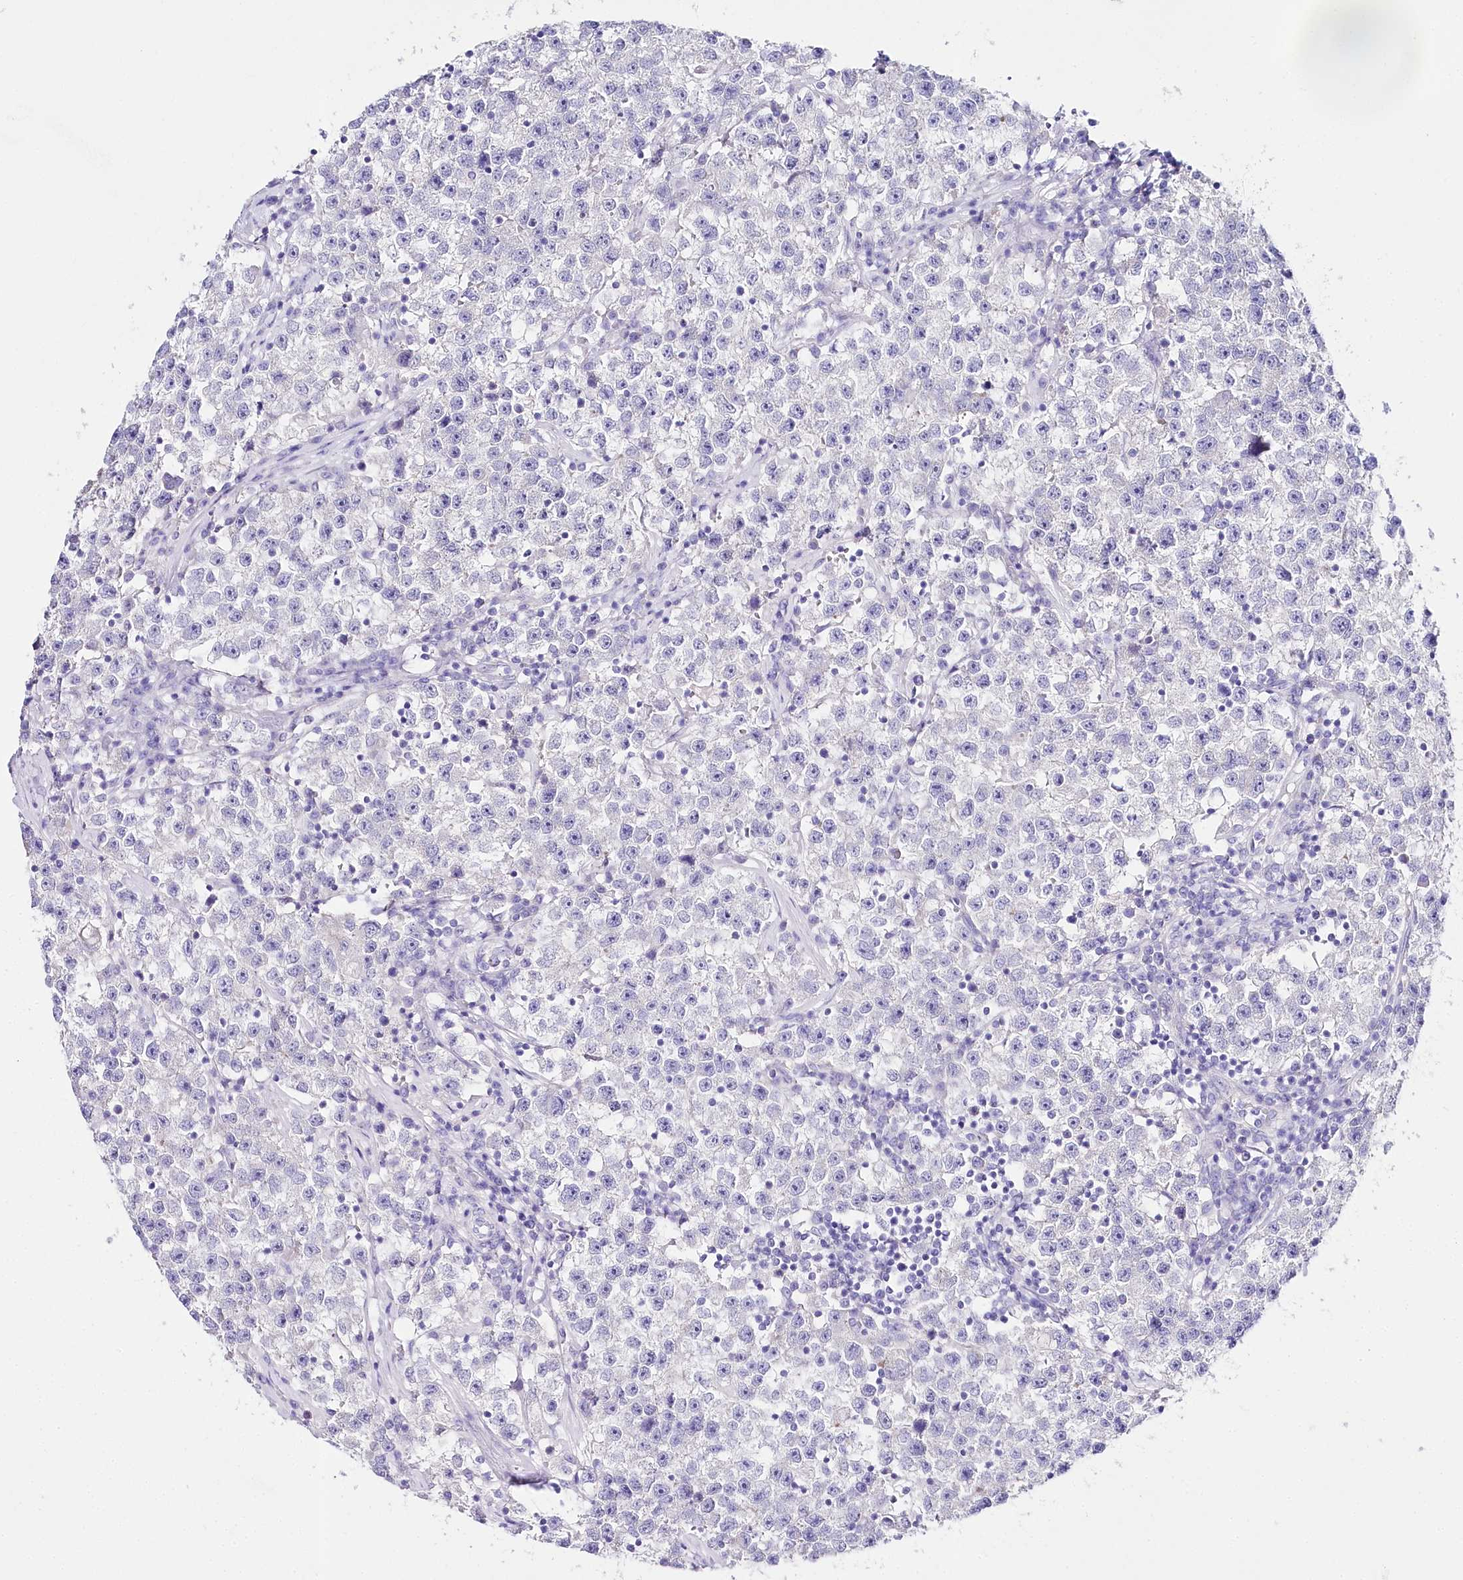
{"staining": {"intensity": "negative", "quantity": "none", "location": "none"}, "tissue": "testis cancer", "cell_type": "Tumor cells", "image_type": "cancer", "snomed": [{"axis": "morphology", "description": "Seminoma, NOS"}, {"axis": "topography", "description": "Testis"}], "caption": "Immunohistochemistry (IHC) micrograph of seminoma (testis) stained for a protein (brown), which exhibits no staining in tumor cells. (Immunohistochemistry (IHC), brightfield microscopy, high magnification).", "gene": "CSN3", "patient": {"sex": "male", "age": 22}}